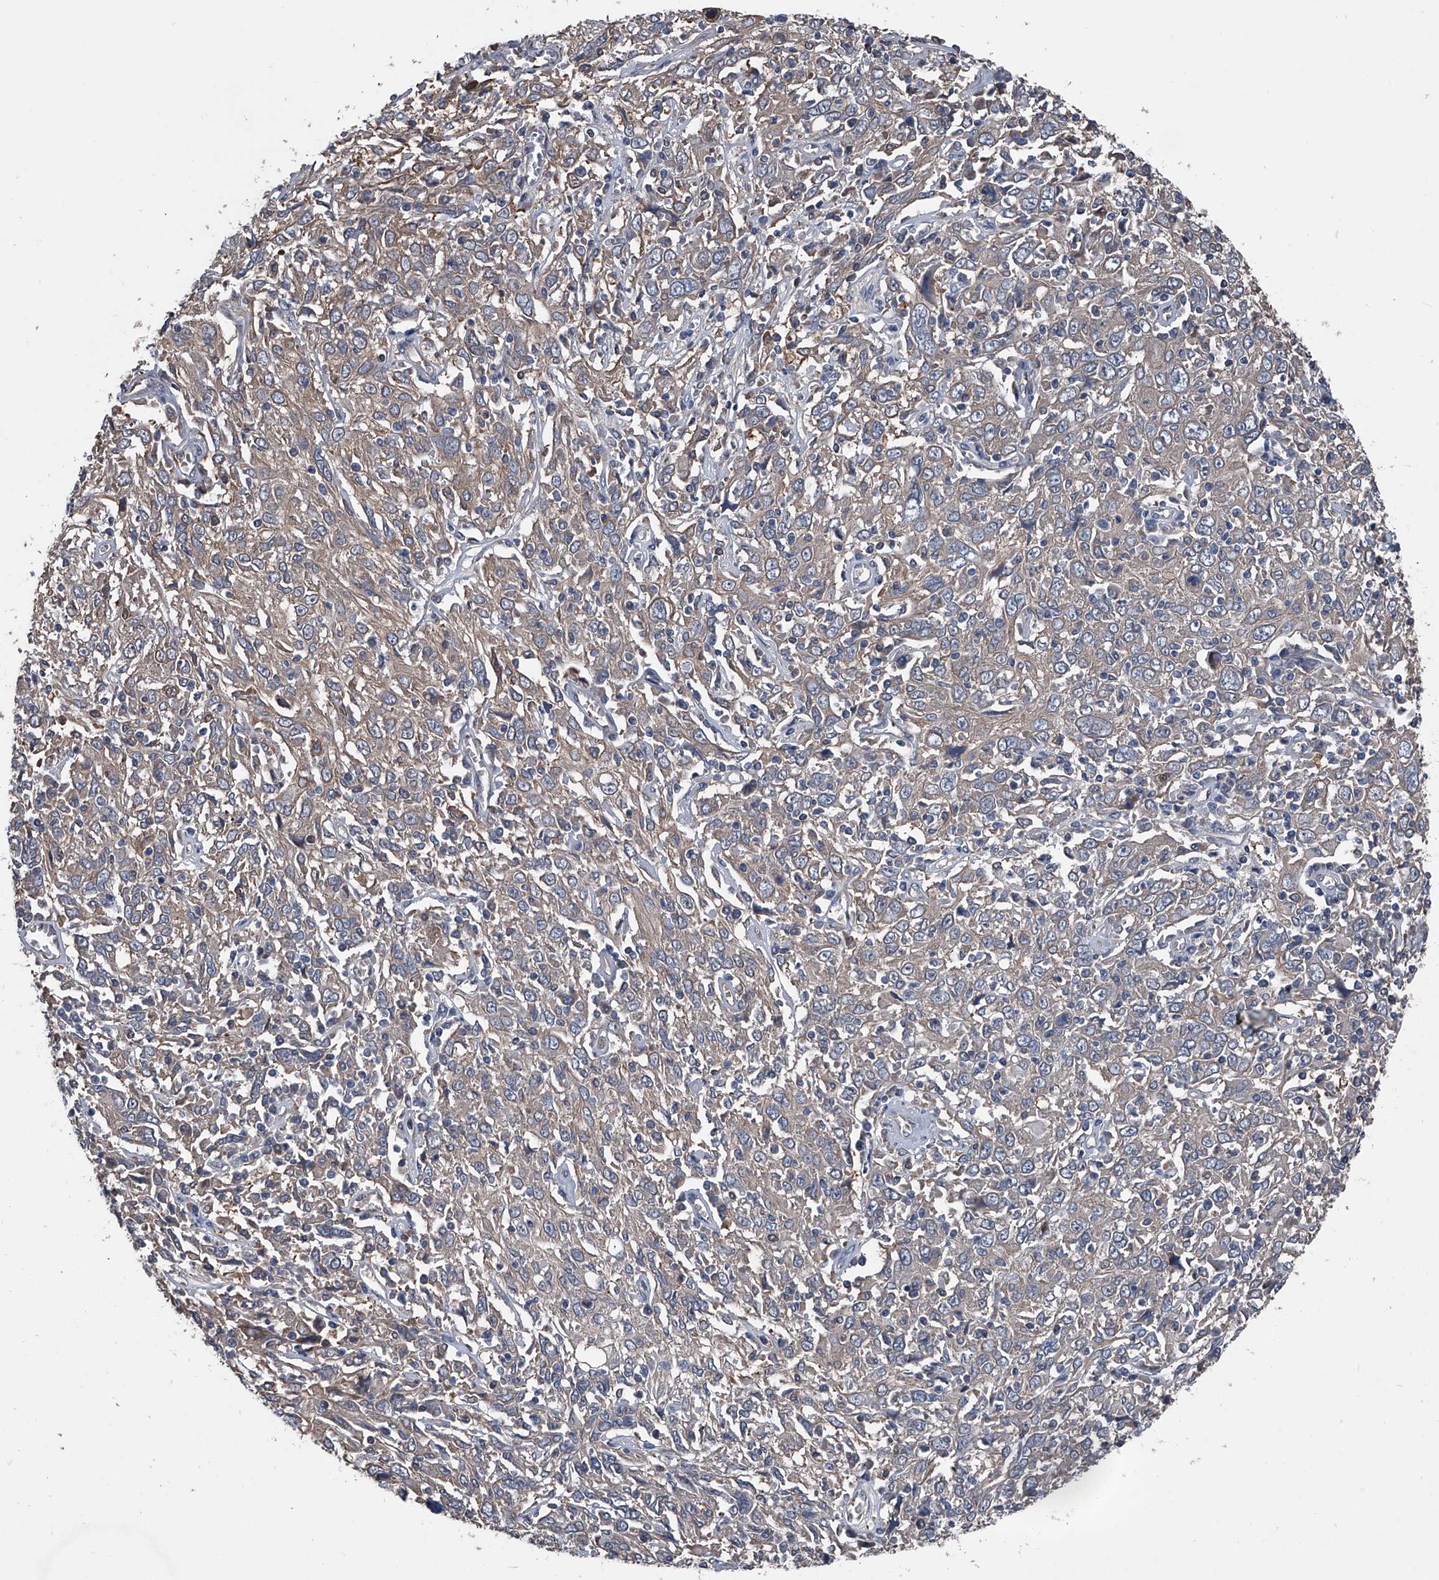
{"staining": {"intensity": "negative", "quantity": "none", "location": "none"}, "tissue": "cervical cancer", "cell_type": "Tumor cells", "image_type": "cancer", "snomed": [{"axis": "morphology", "description": "Squamous cell carcinoma, NOS"}, {"axis": "topography", "description": "Cervix"}], "caption": "Immunohistochemistry of cervical cancer reveals no expression in tumor cells.", "gene": "KIF13A", "patient": {"sex": "female", "age": 46}}